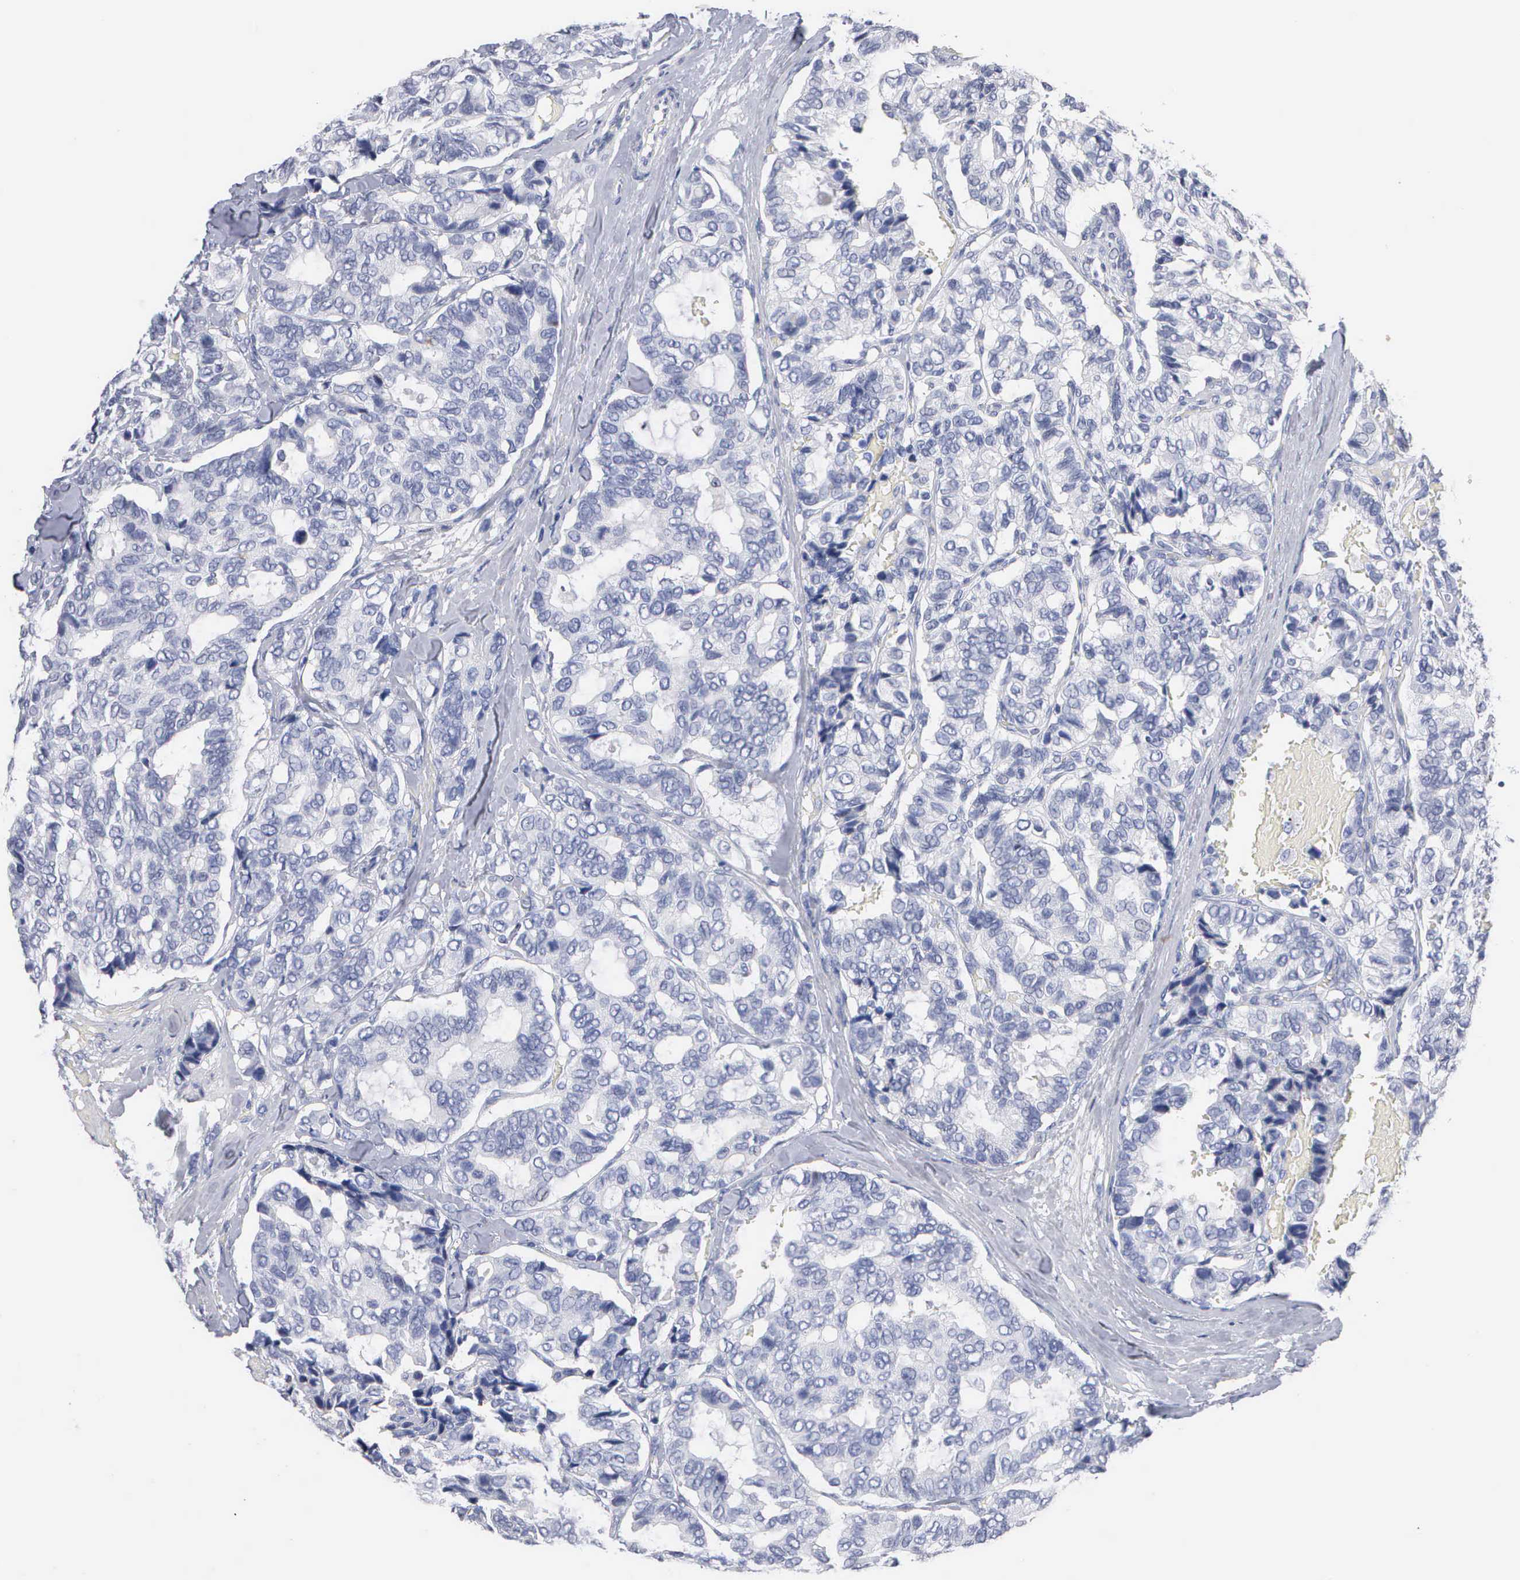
{"staining": {"intensity": "negative", "quantity": "none", "location": "none"}, "tissue": "breast cancer", "cell_type": "Tumor cells", "image_type": "cancer", "snomed": [{"axis": "morphology", "description": "Duct carcinoma"}, {"axis": "topography", "description": "Breast"}], "caption": "An immunohistochemistry (IHC) micrograph of breast infiltrating ductal carcinoma is shown. There is no staining in tumor cells of breast infiltrating ductal carcinoma. (Stains: DAB (3,3'-diaminobenzidine) immunohistochemistry (IHC) with hematoxylin counter stain, Microscopy: brightfield microscopy at high magnification).", "gene": "ASPHD2", "patient": {"sex": "female", "age": 69}}